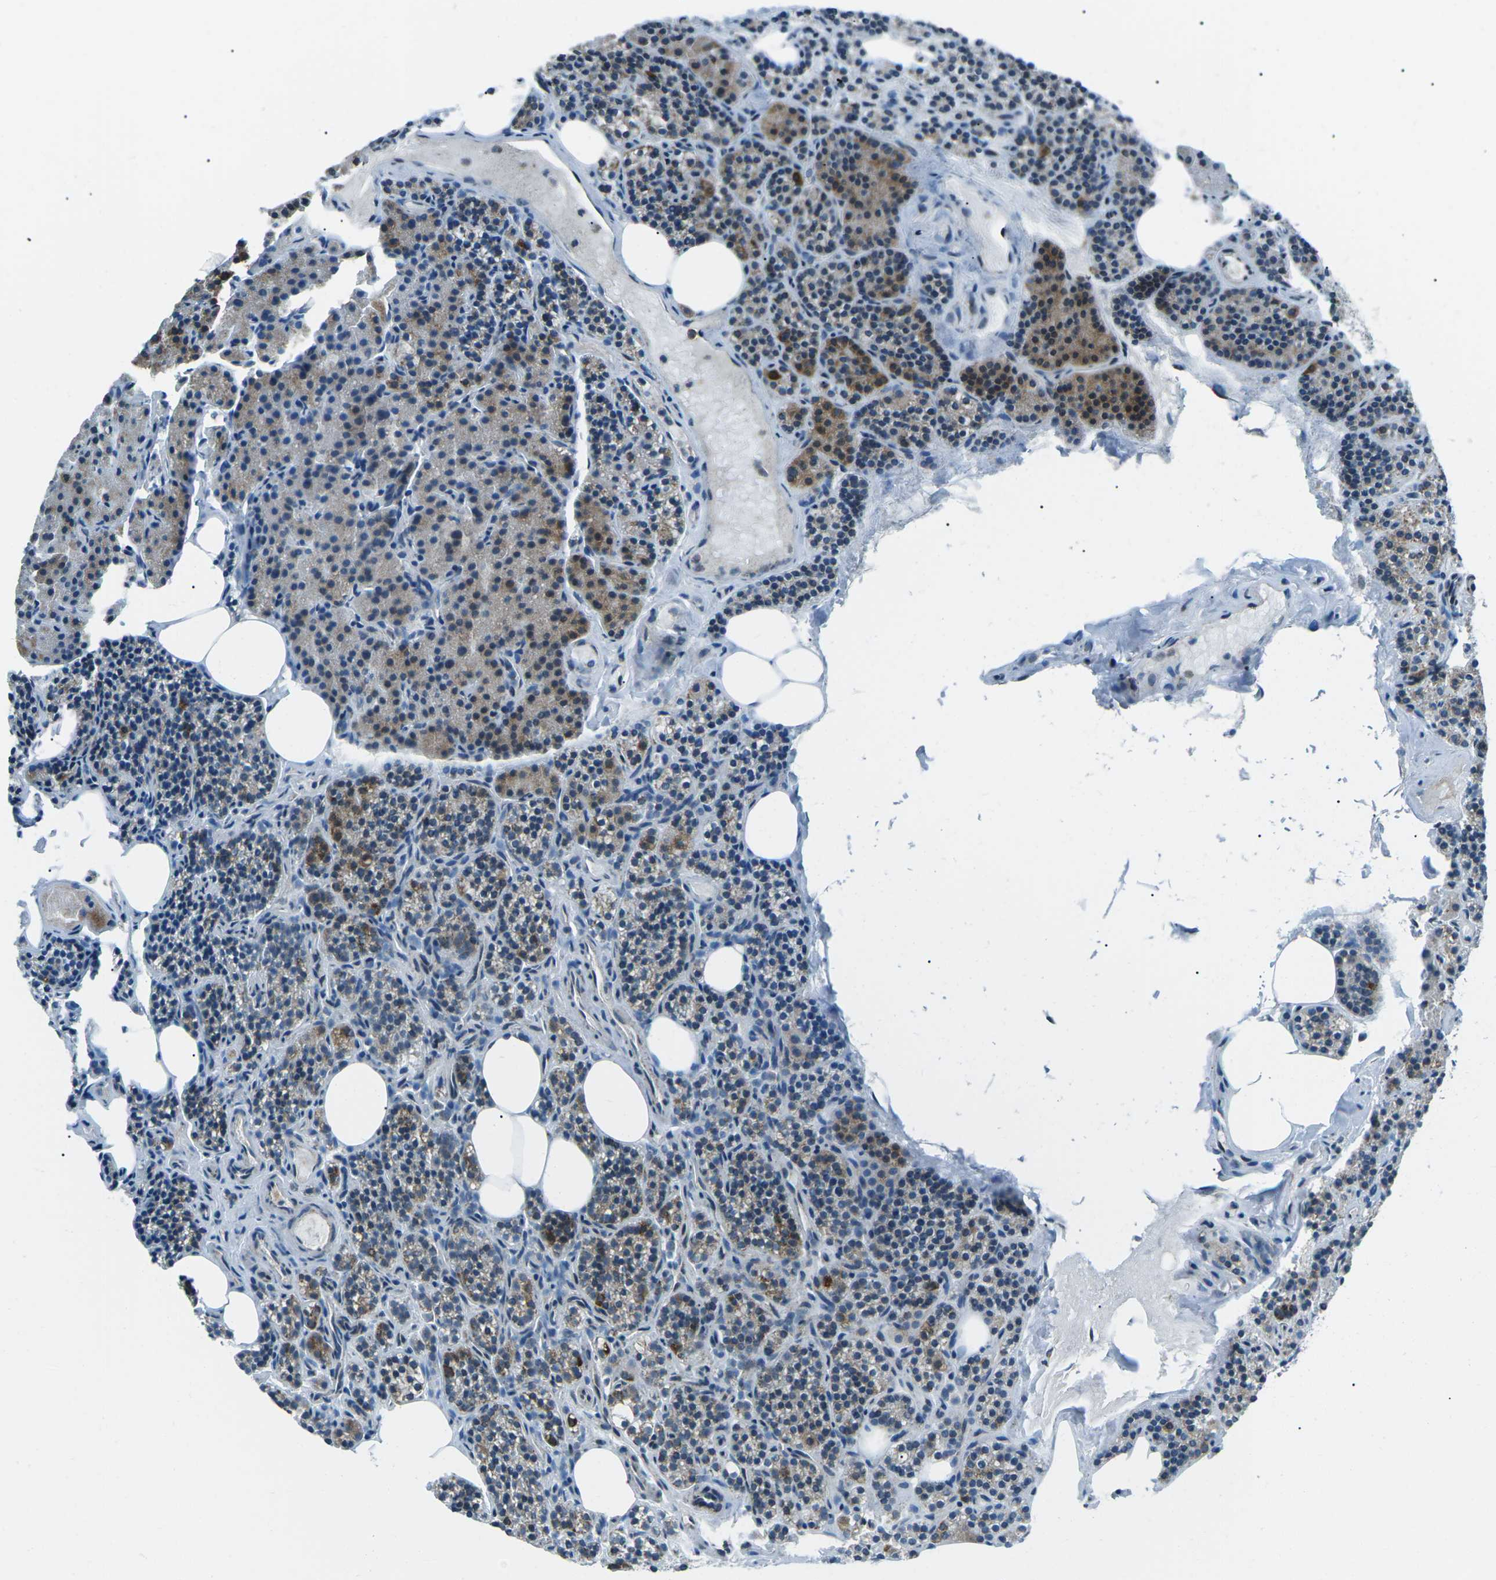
{"staining": {"intensity": "moderate", "quantity": ">75%", "location": "cytoplasmic/membranous"}, "tissue": "parathyroid gland", "cell_type": "Glandular cells", "image_type": "normal", "snomed": [{"axis": "morphology", "description": "Normal tissue, NOS"}, {"axis": "morphology", "description": "Adenoma, NOS"}, {"axis": "topography", "description": "Parathyroid gland"}], "caption": "Immunohistochemistry of unremarkable human parathyroid gland reveals medium levels of moderate cytoplasmic/membranous staining in about >75% of glandular cells.", "gene": "RFESD", "patient": {"sex": "female", "age": 74}}